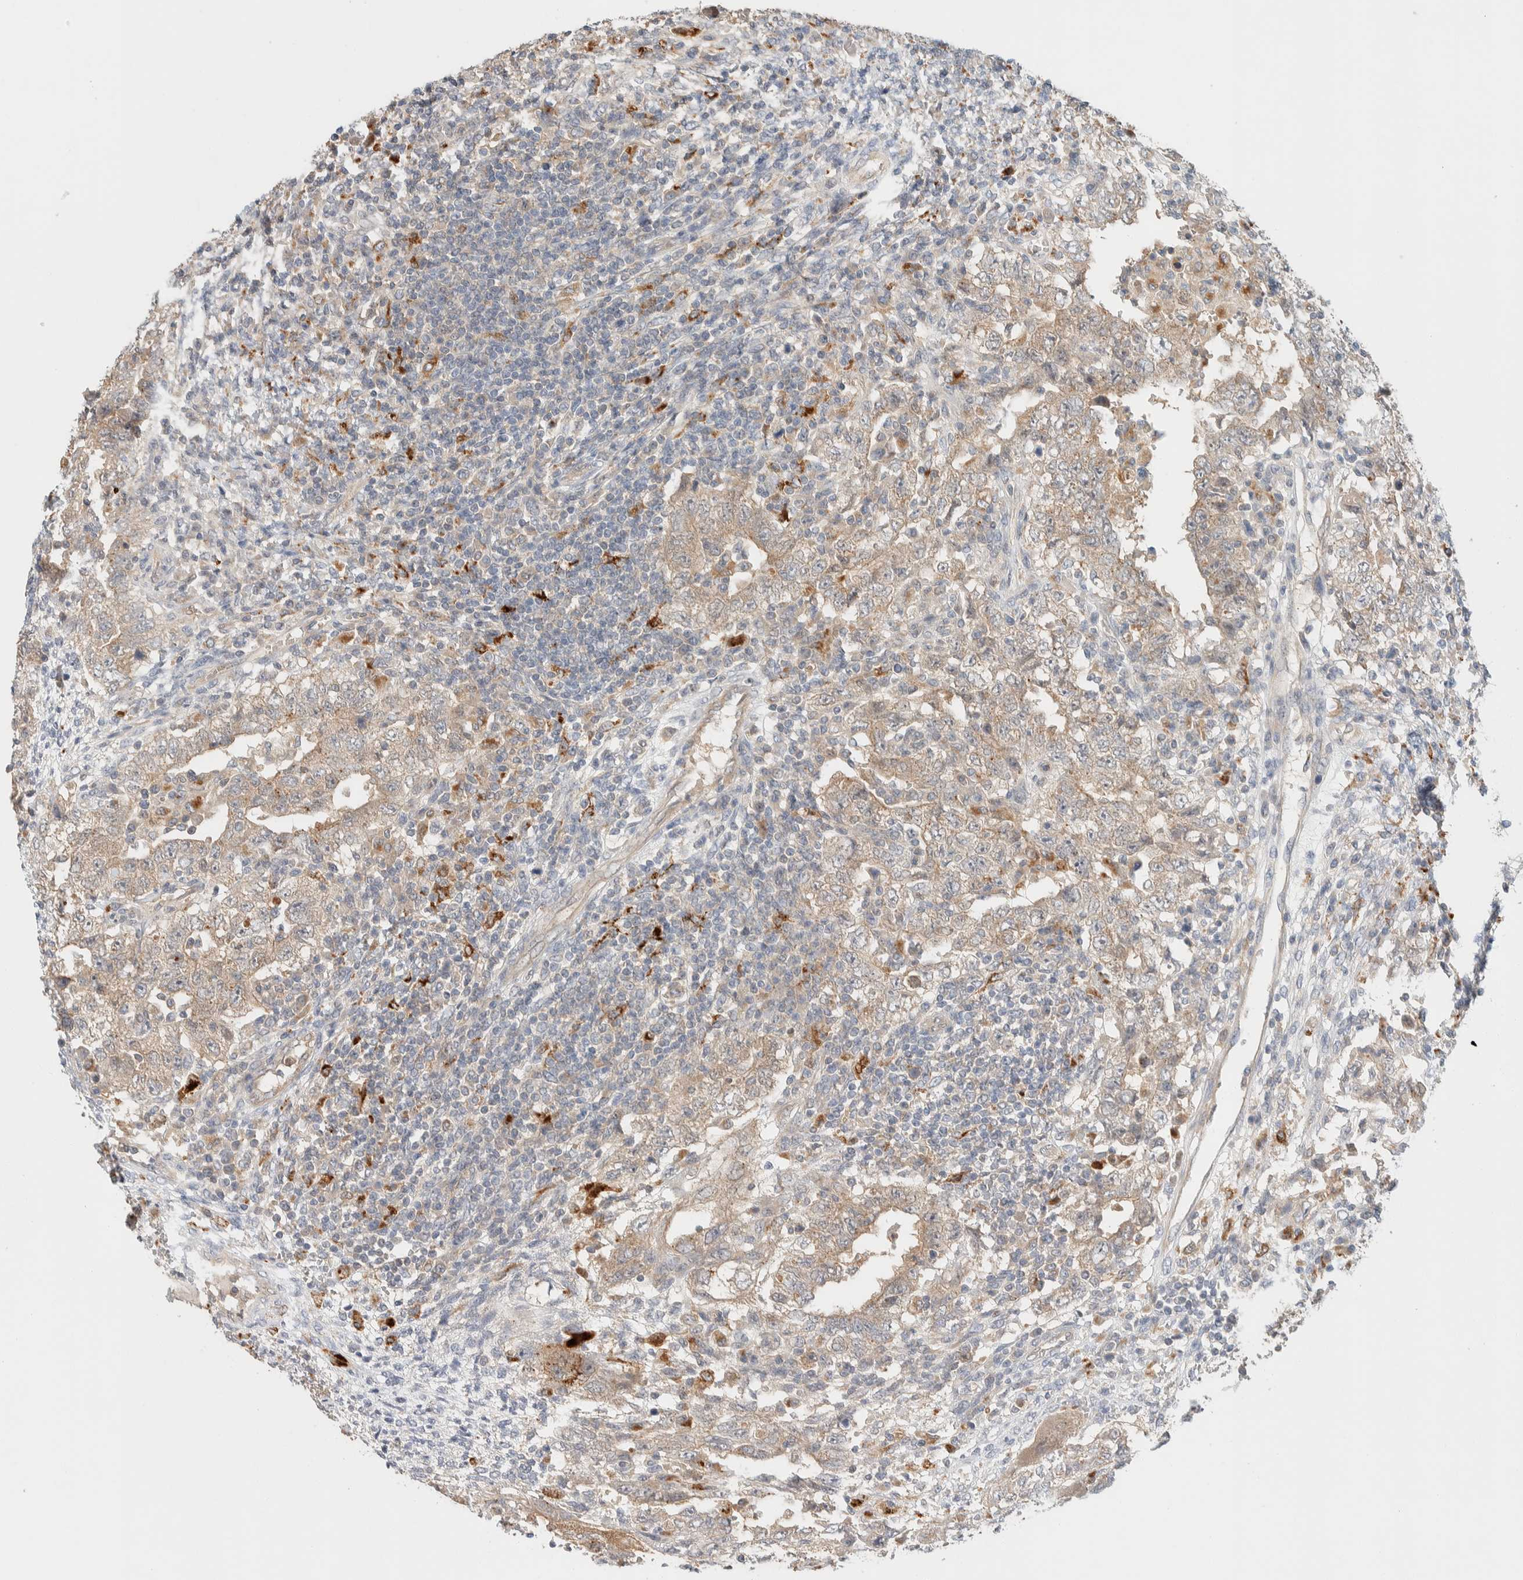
{"staining": {"intensity": "weak", "quantity": ">75%", "location": "cytoplasmic/membranous"}, "tissue": "testis cancer", "cell_type": "Tumor cells", "image_type": "cancer", "snomed": [{"axis": "morphology", "description": "Carcinoma, Embryonal, NOS"}, {"axis": "topography", "description": "Testis"}], "caption": "High-magnification brightfield microscopy of embryonal carcinoma (testis) stained with DAB (3,3'-diaminobenzidine) (brown) and counterstained with hematoxylin (blue). tumor cells exhibit weak cytoplasmic/membranous expression is identified in approximately>75% of cells.", "gene": "GCLM", "patient": {"sex": "male", "age": 26}}